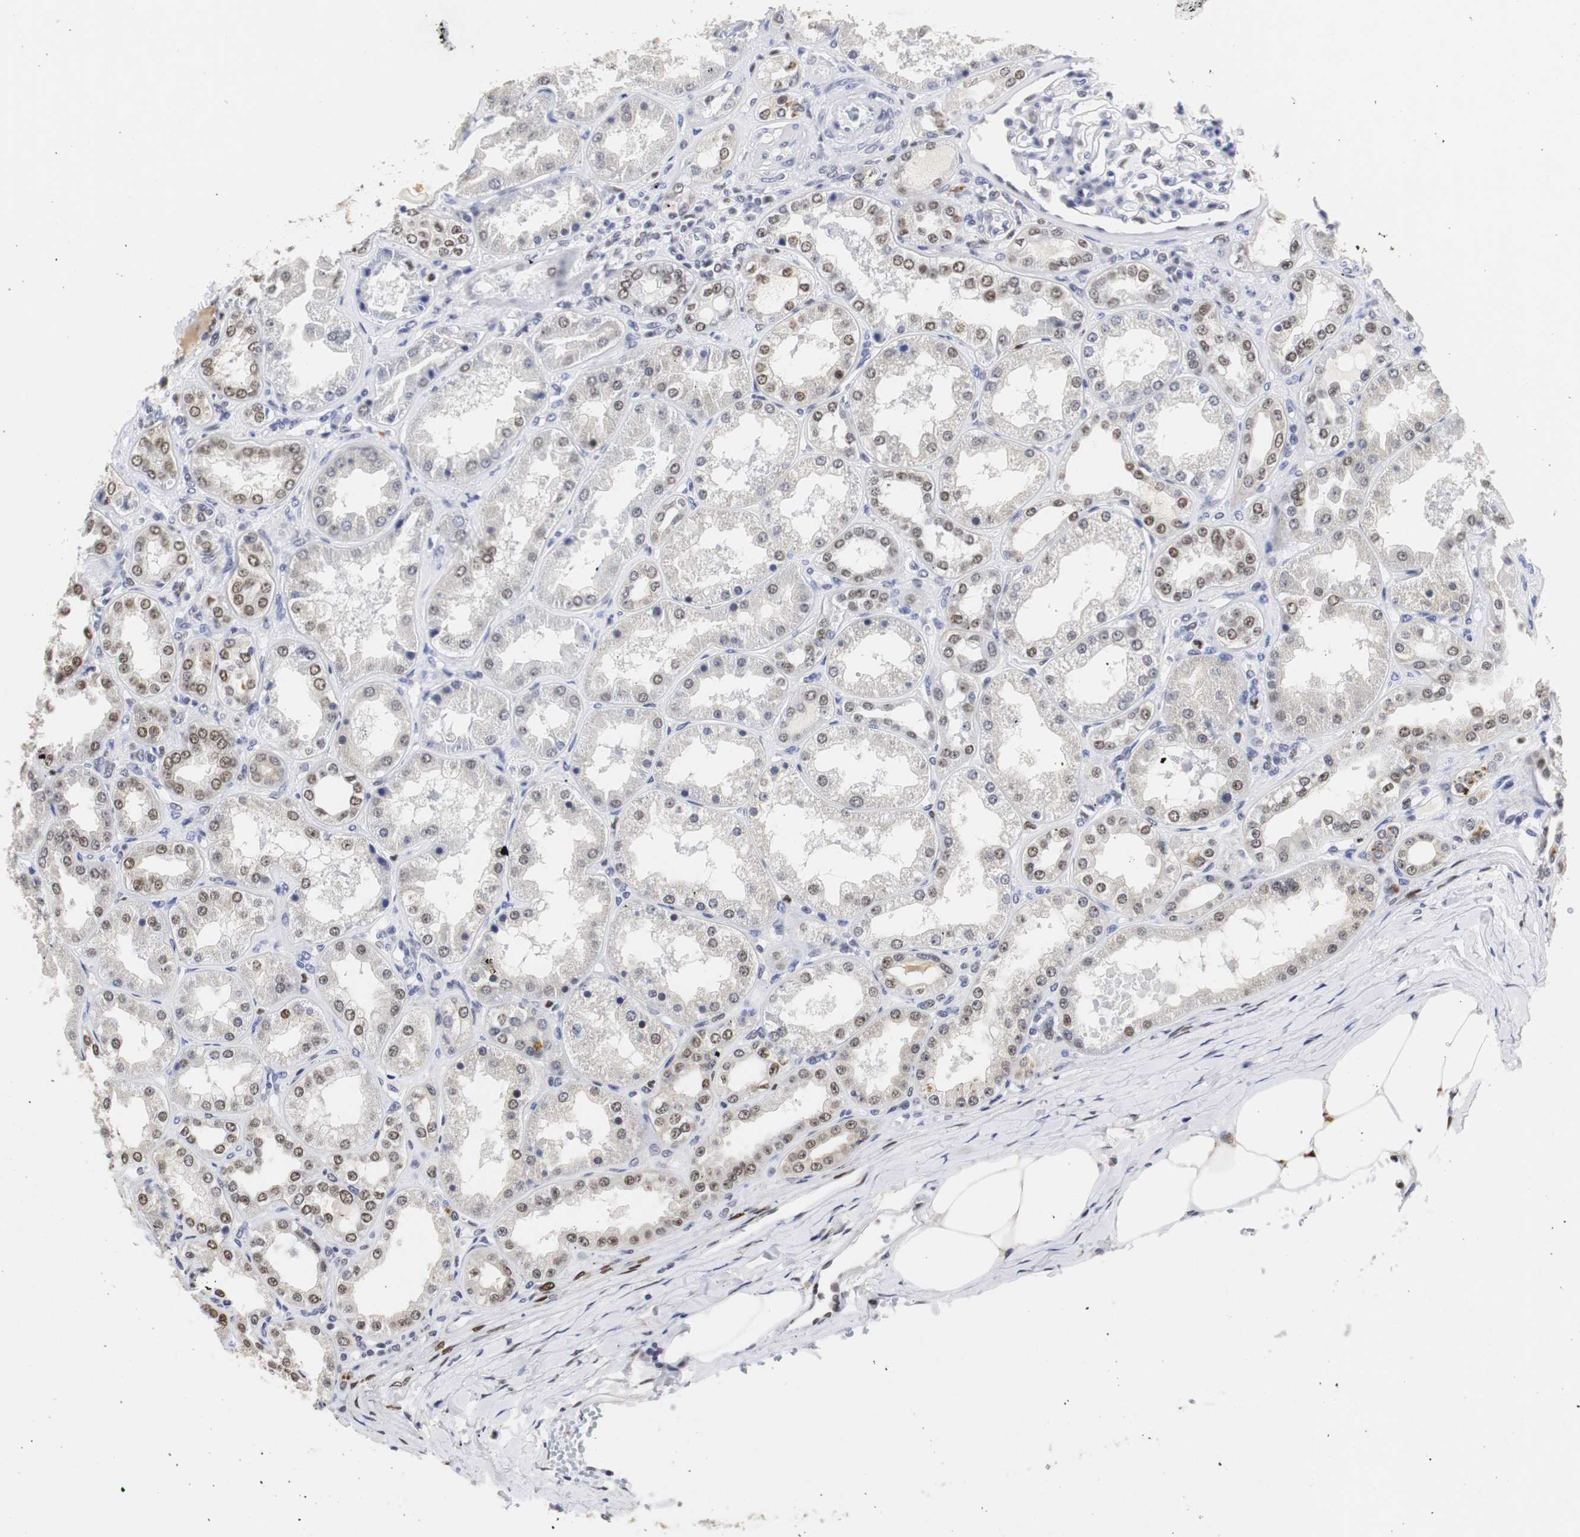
{"staining": {"intensity": "moderate", "quantity": "25%-75%", "location": "nuclear"}, "tissue": "kidney", "cell_type": "Cells in glomeruli", "image_type": "normal", "snomed": [{"axis": "morphology", "description": "Normal tissue, NOS"}, {"axis": "topography", "description": "Kidney"}], "caption": "Kidney stained with a brown dye exhibits moderate nuclear positive staining in about 25%-75% of cells in glomeruli.", "gene": "ZFC3H1", "patient": {"sex": "female", "age": 56}}